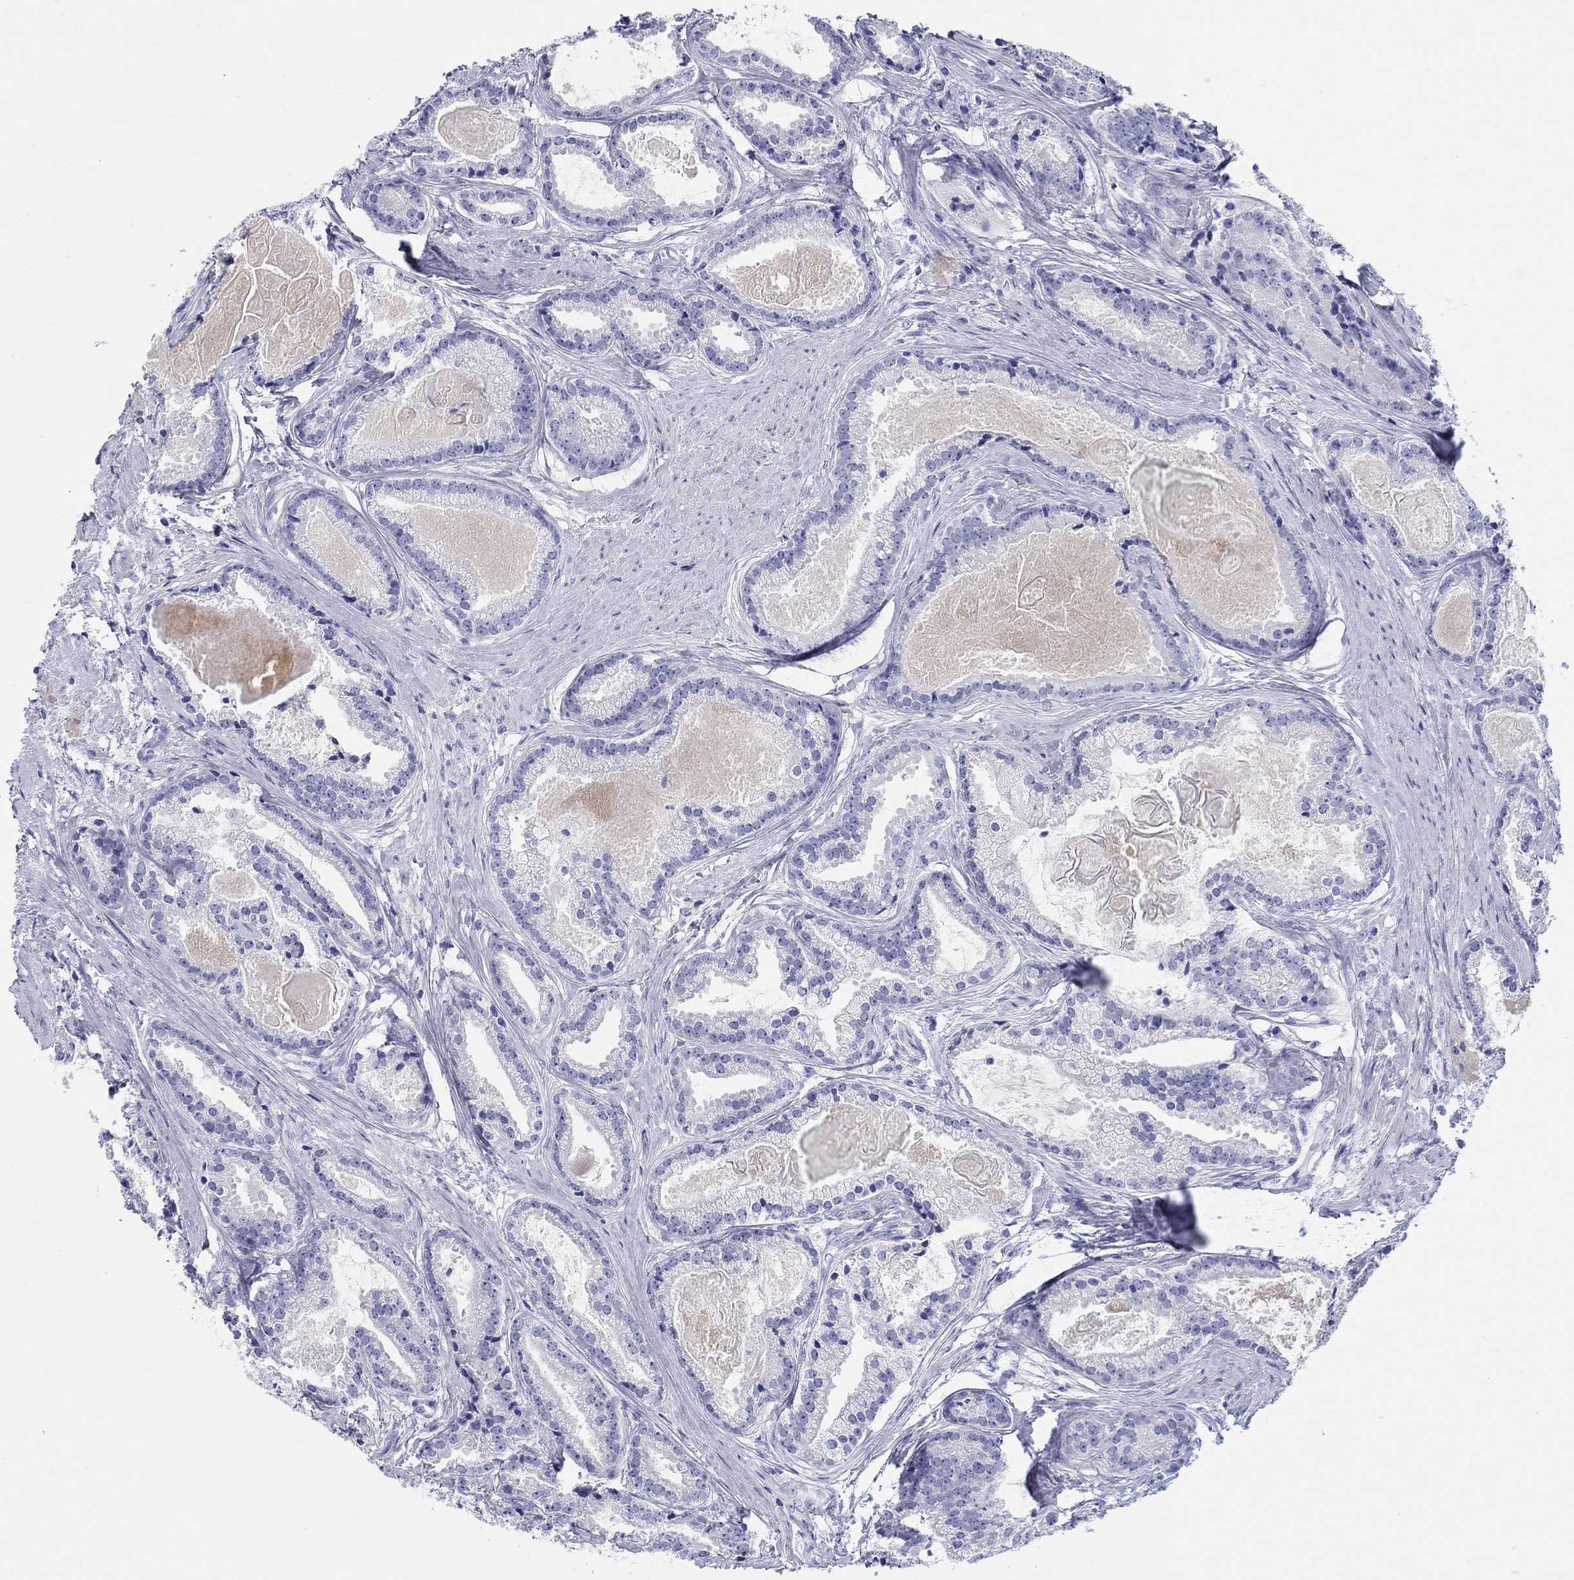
{"staining": {"intensity": "negative", "quantity": "none", "location": "none"}, "tissue": "prostate cancer", "cell_type": "Tumor cells", "image_type": "cancer", "snomed": [{"axis": "morphology", "description": "Adenocarcinoma, NOS"}, {"axis": "morphology", "description": "Adenocarcinoma, High grade"}, {"axis": "topography", "description": "Prostate"}], "caption": "This image is of prostate cancer (adenocarcinoma (high-grade)) stained with IHC to label a protein in brown with the nuclei are counter-stained blue. There is no staining in tumor cells. (Stains: DAB immunohistochemistry (IHC) with hematoxylin counter stain, Microscopy: brightfield microscopy at high magnification).", "gene": "LAMP5", "patient": {"sex": "male", "age": 64}}